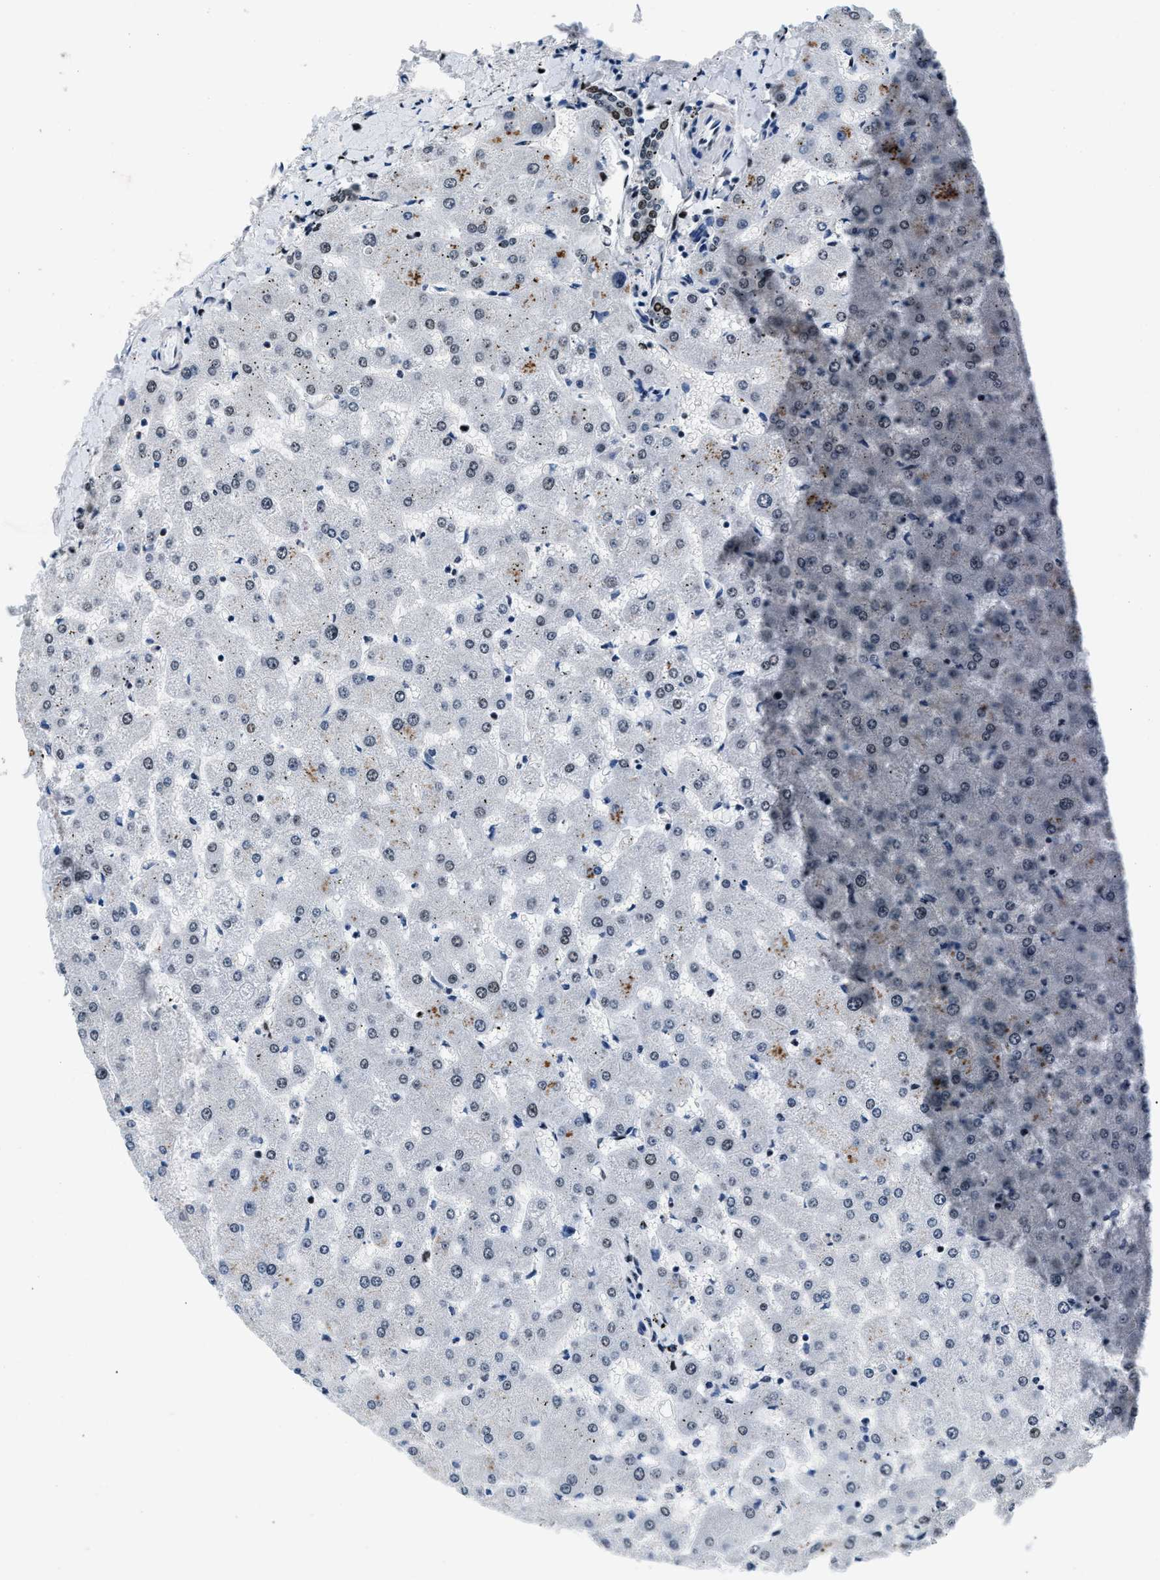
{"staining": {"intensity": "moderate", "quantity": "<25%", "location": "nuclear"}, "tissue": "liver", "cell_type": "Cholangiocytes", "image_type": "normal", "snomed": [{"axis": "morphology", "description": "Normal tissue, NOS"}, {"axis": "topography", "description": "Liver"}], "caption": "Cholangiocytes exhibit moderate nuclear staining in about <25% of cells in unremarkable liver. The staining was performed using DAB (3,3'-diaminobenzidine), with brown indicating positive protein expression. Nuclei are stained blue with hematoxylin.", "gene": "PRRC2B", "patient": {"sex": "female", "age": 63}}